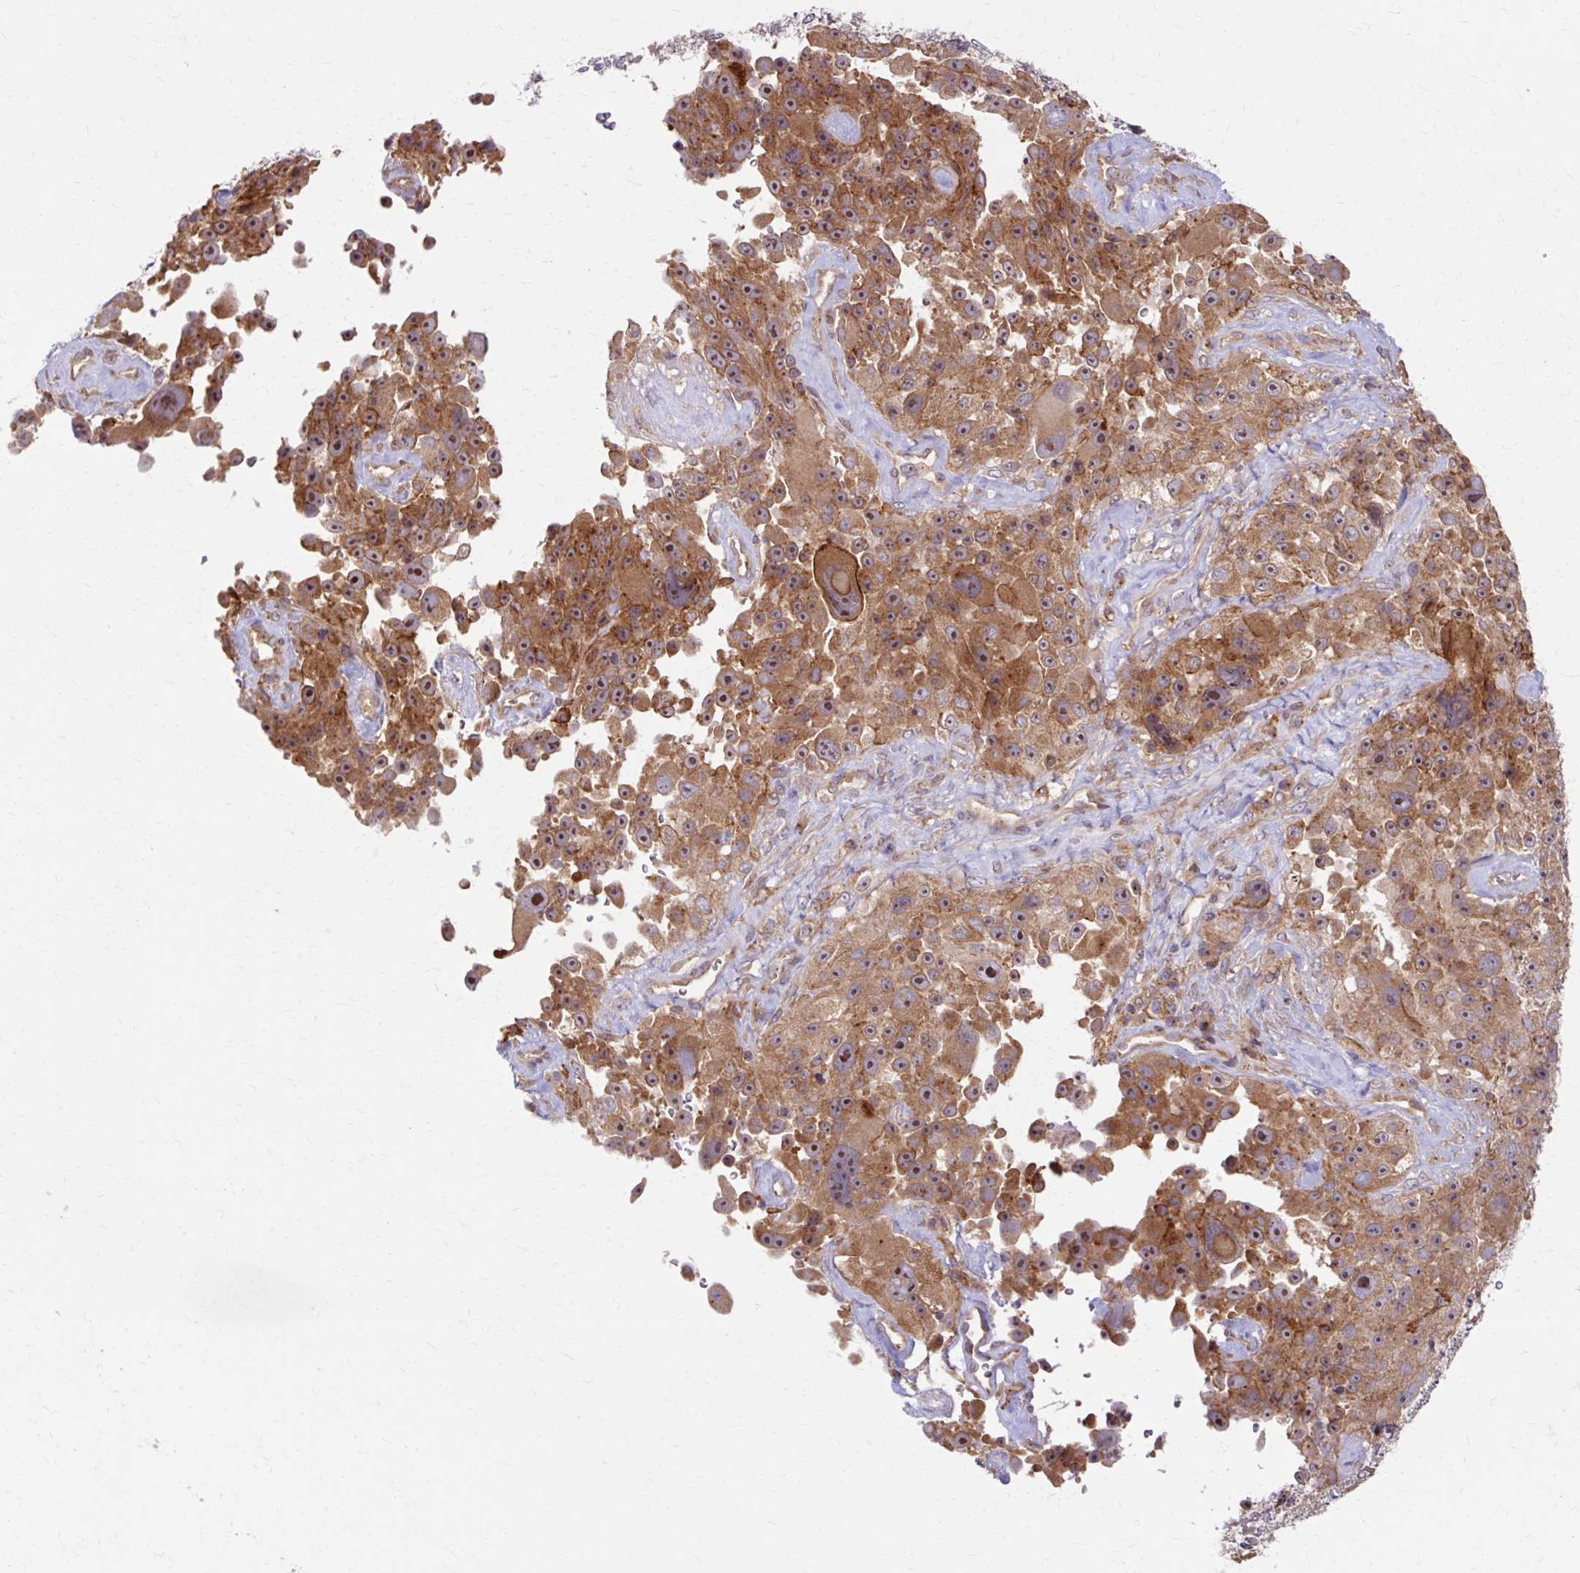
{"staining": {"intensity": "moderate", "quantity": ">75%", "location": "cytoplasmic/membranous"}, "tissue": "melanoma", "cell_type": "Tumor cells", "image_type": "cancer", "snomed": [{"axis": "morphology", "description": "Malignant melanoma, Metastatic site"}, {"axis": "topography", "description": "Lymph node"}], "caption": "The image exhibits staining of malignant melanoma (metastatic site), revealing moderate cytoplasmic/membranous protein staining (brown color) within tumor cells.", "gene": "MZT2B", "patient": {"sex": "male", "age": 62}}